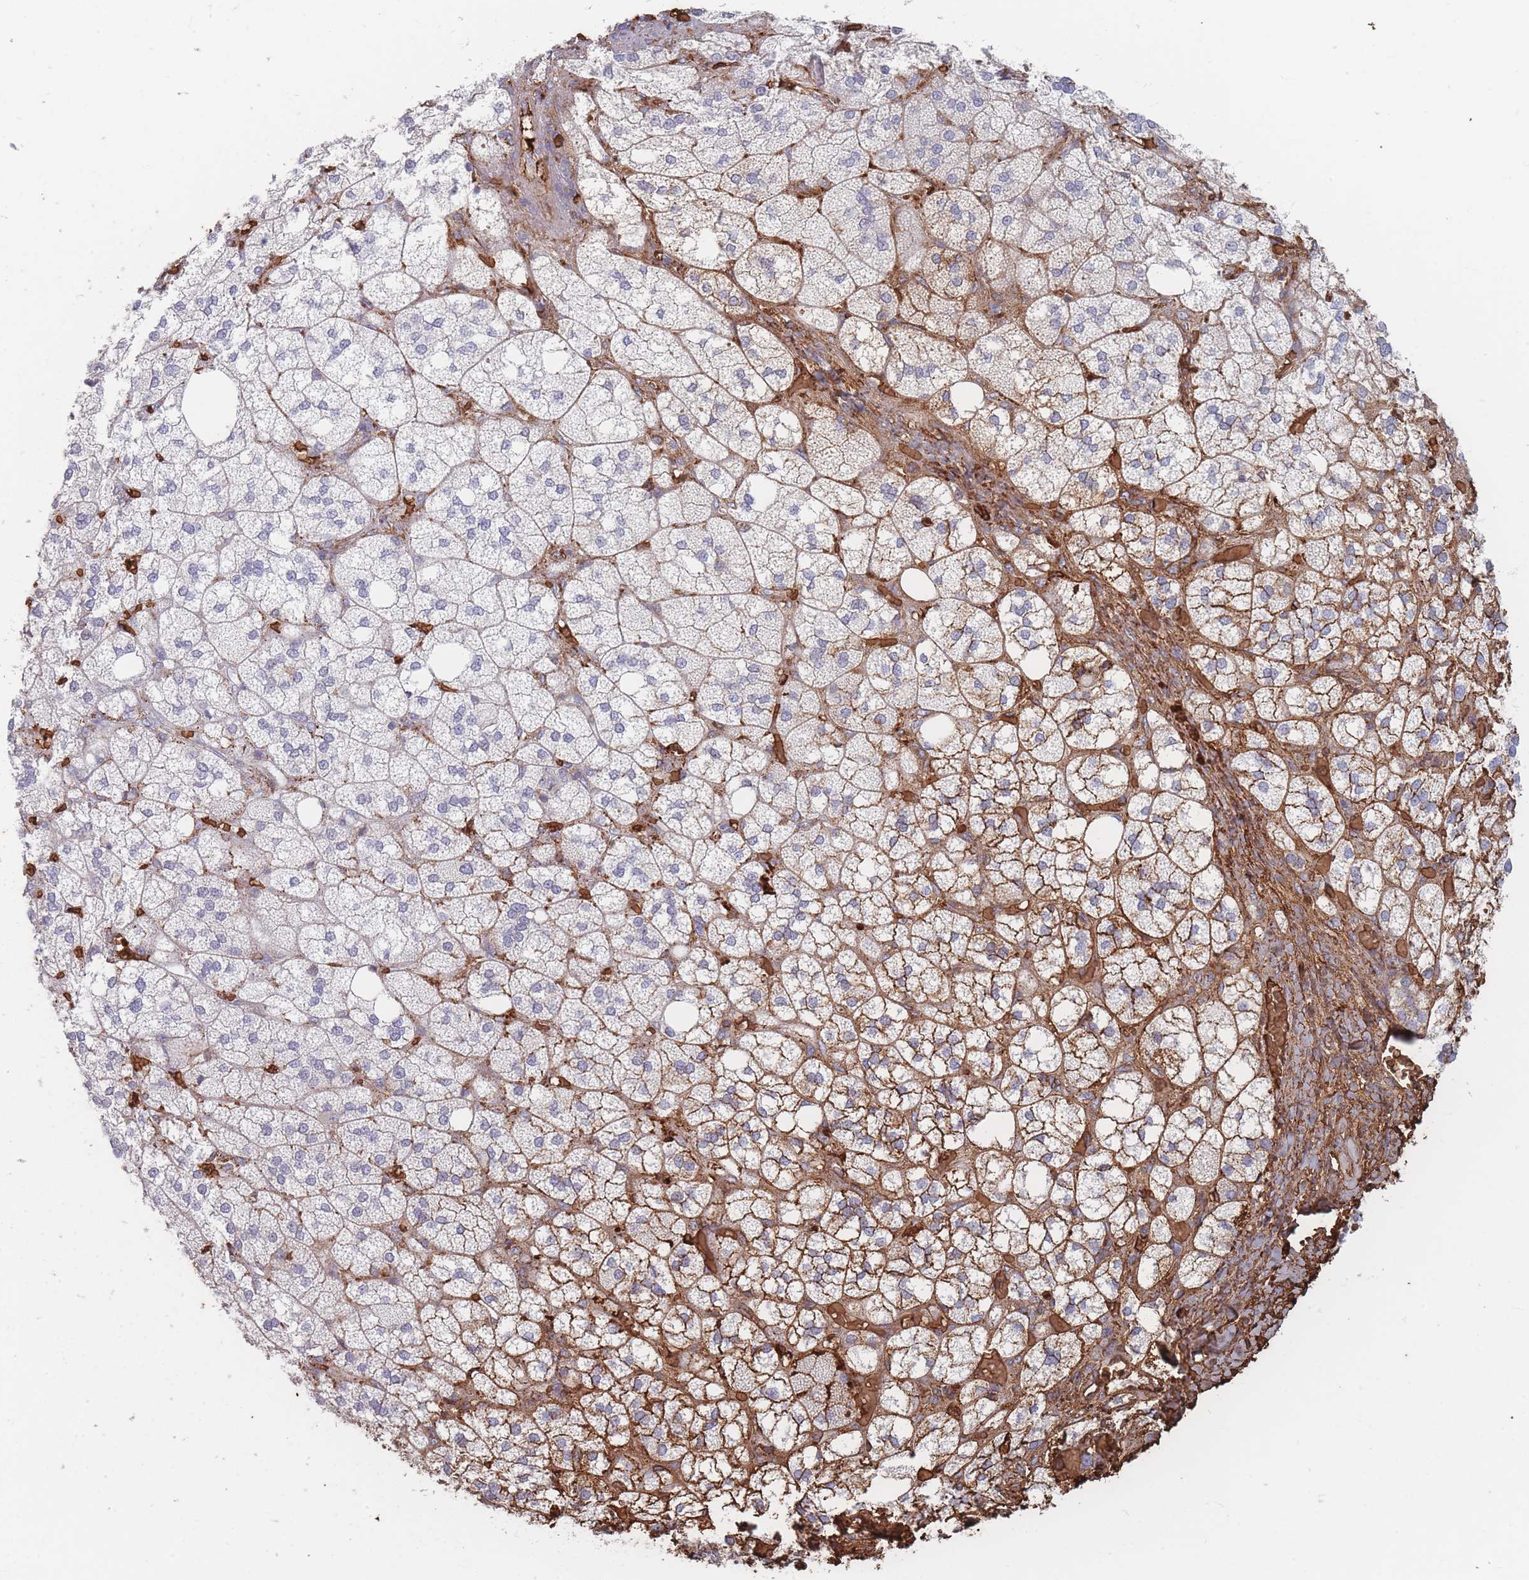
{"staining": {"intensity": "negative", "quantity": "none", "location": "none"}, "tissue": "adrenal gland", "cell_type": "Glandular cells", "image_type": "normal", "snomed": [{"axis": "morphology", "description": "Normal tissue, NOS"}, {"axis": "topography", "description": "Adrenal gland"}], "caption": "An immunohistochemistry image of benign adrenal gland is shown. There is no staining in glandular cells of adrenal gland. The staining was performed using DAB to visualize the protein expression in brown, while the nuclei were stained in blue with hematoxylin (Magnification: 20x).", "gene": "SLC2A6", "patient": {"sex": "male", "age": 61}}